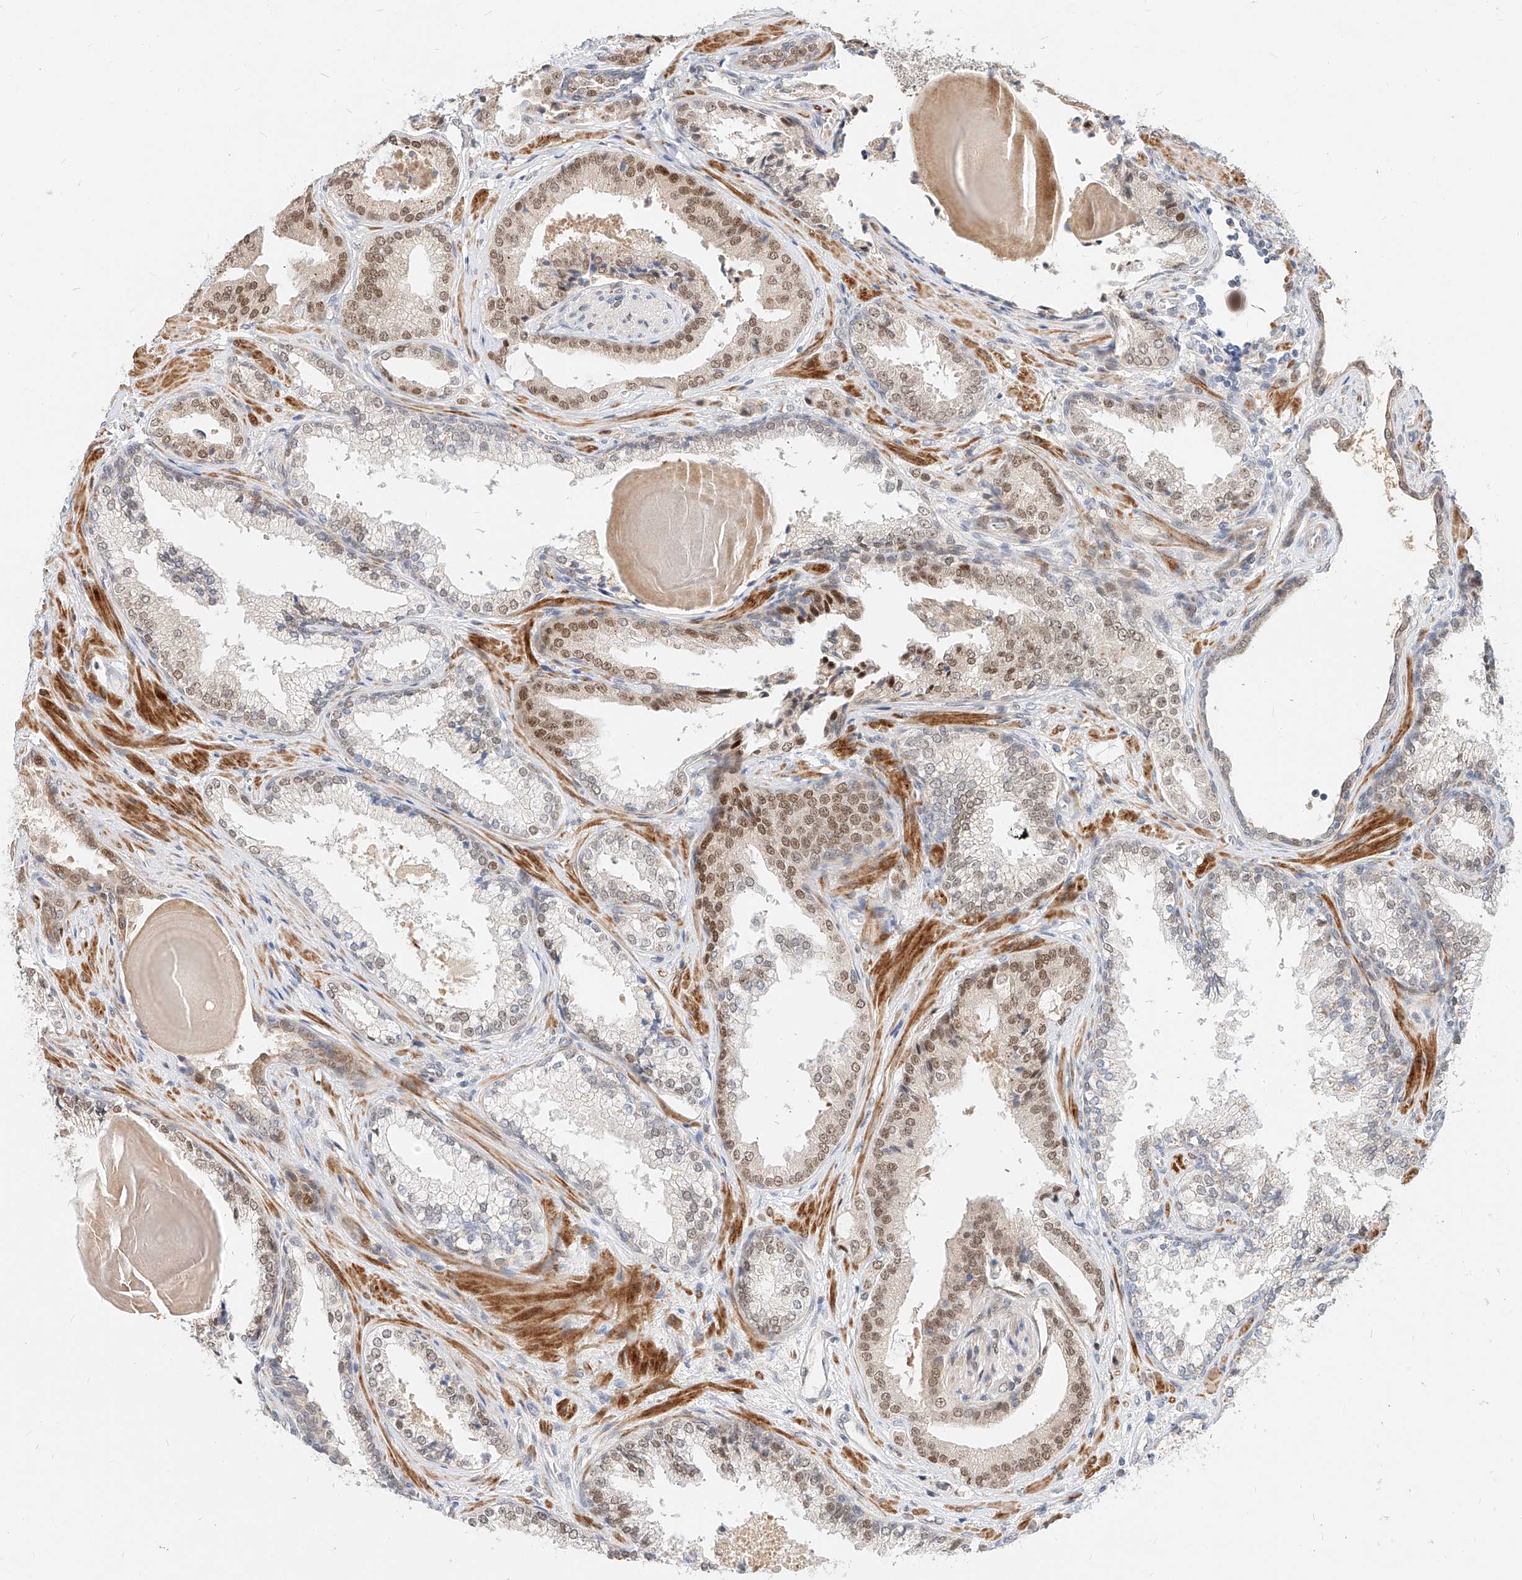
{"staining": {"intensity": "moderate", "quantity": "25%-75%", "location": "nuclear"}, "tissue": "prostate cancer", "cell_type": "Tumor cells", "image_type": "cancer", "snomed": [{"axis": "morphology", "description": "Adenocarcinoma, High grade"}, {"axis": "topography", "description": "Prostate"}], "caption": "Human prostate cancer (adenocarcinoma (high-grade)) stained with a brown dye demonstrates moderate nuclear positive positivity in approximately 25%-75% of tumor cells.", "gene": "CBX8", "patient": {"sex": "male", "age": 73}}